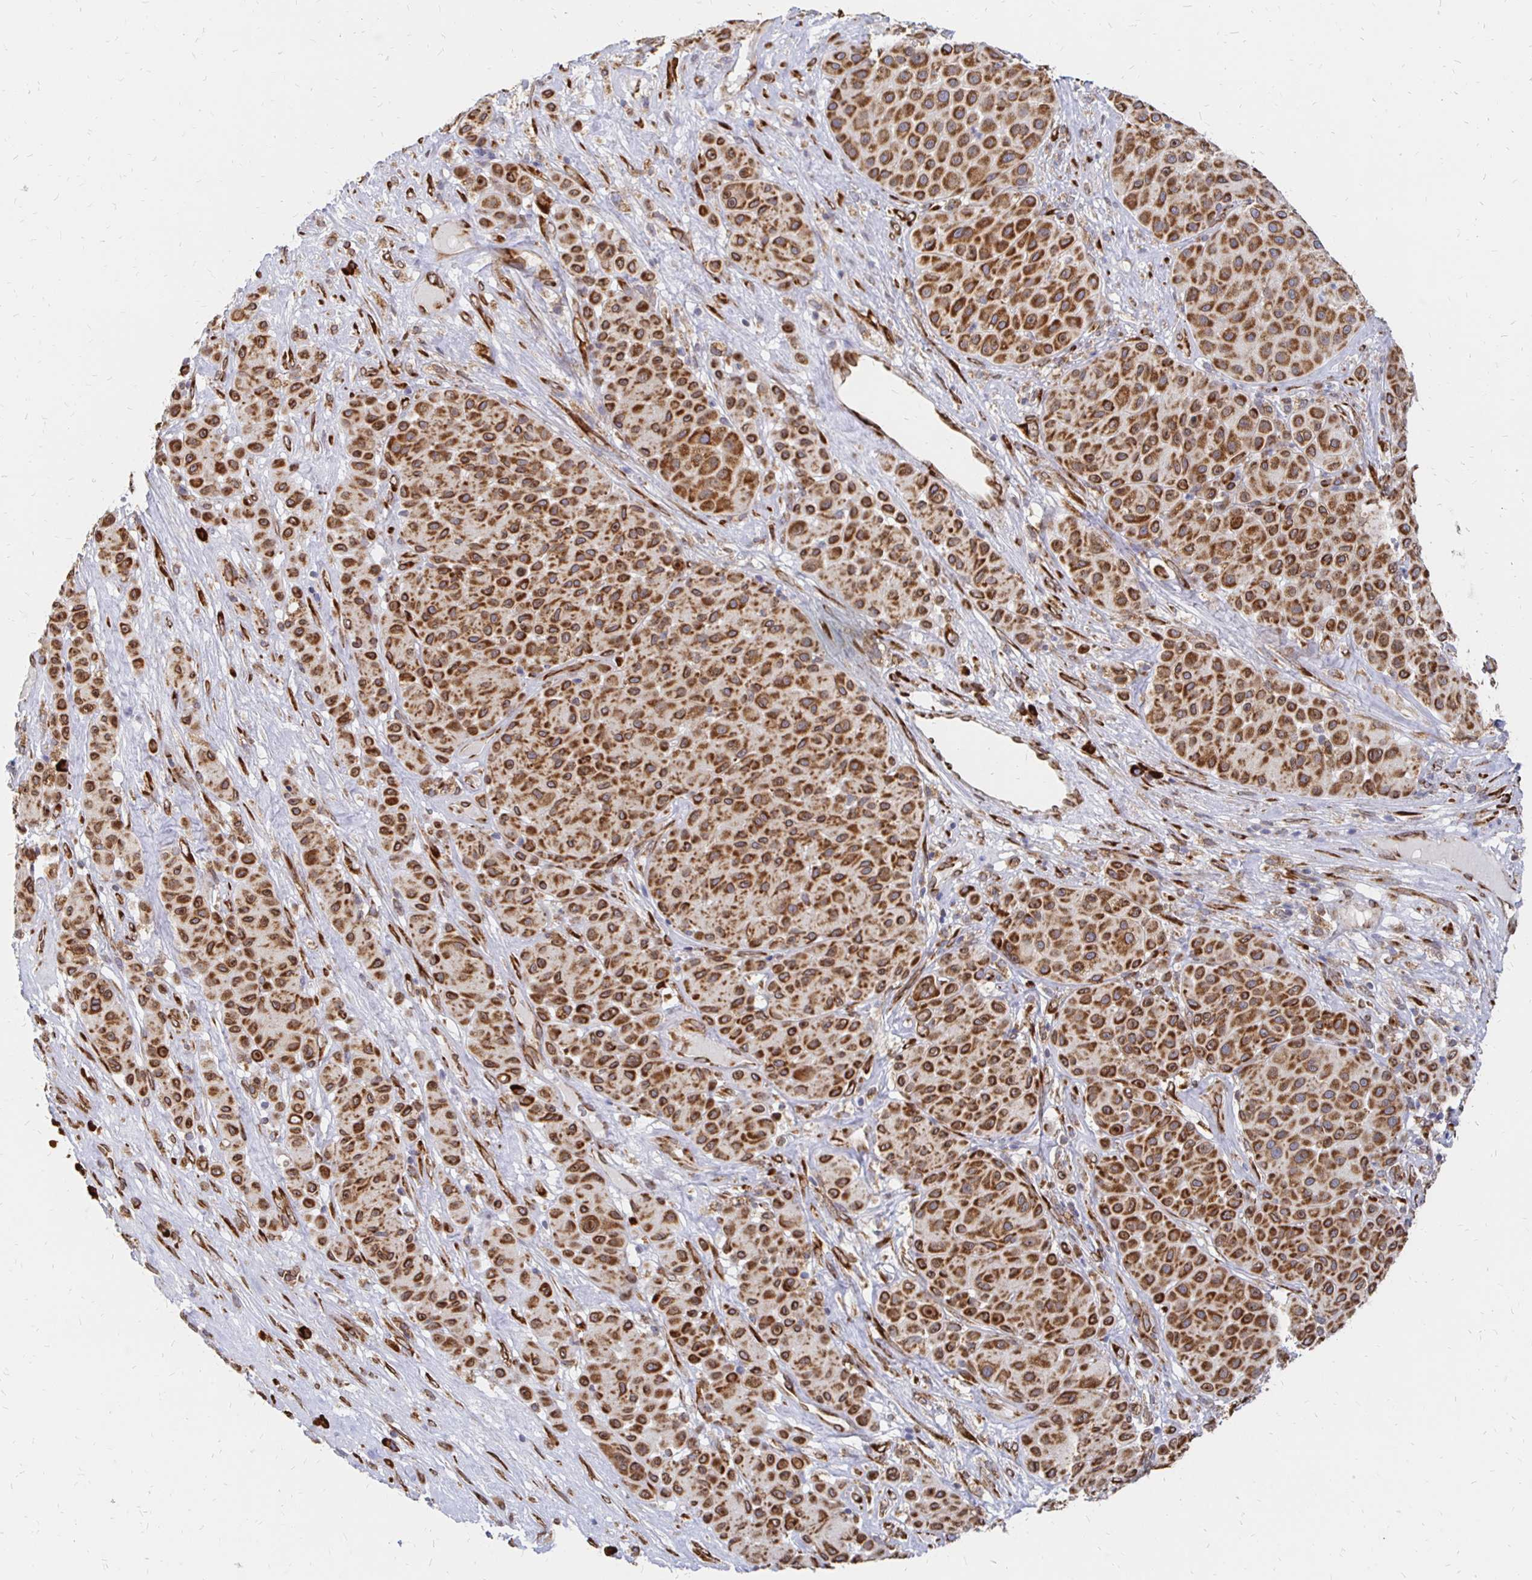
{"staining": {"intensity": "strong", "quantity": ">75%", "location": "cytoplasmic/membranous,nuclear"}, "tissue": "melanoma", "cell_type": "Tumor cells", "image_type": "cancer", "snomed": [{"axis": "morphology", "description": "Malignant melanoma, Metastatic site"}, {"axis": "topography", "description": "Smooth muscle"}], "caption": "Melanoma tissue exhibits strong cytoplasmic/membranous and nuclear expression in approximately >75% of tumor cells, visualized by immunohistochemistry.", "gene": "PELI3", "patient": {"sex": "male", "age": 41}}